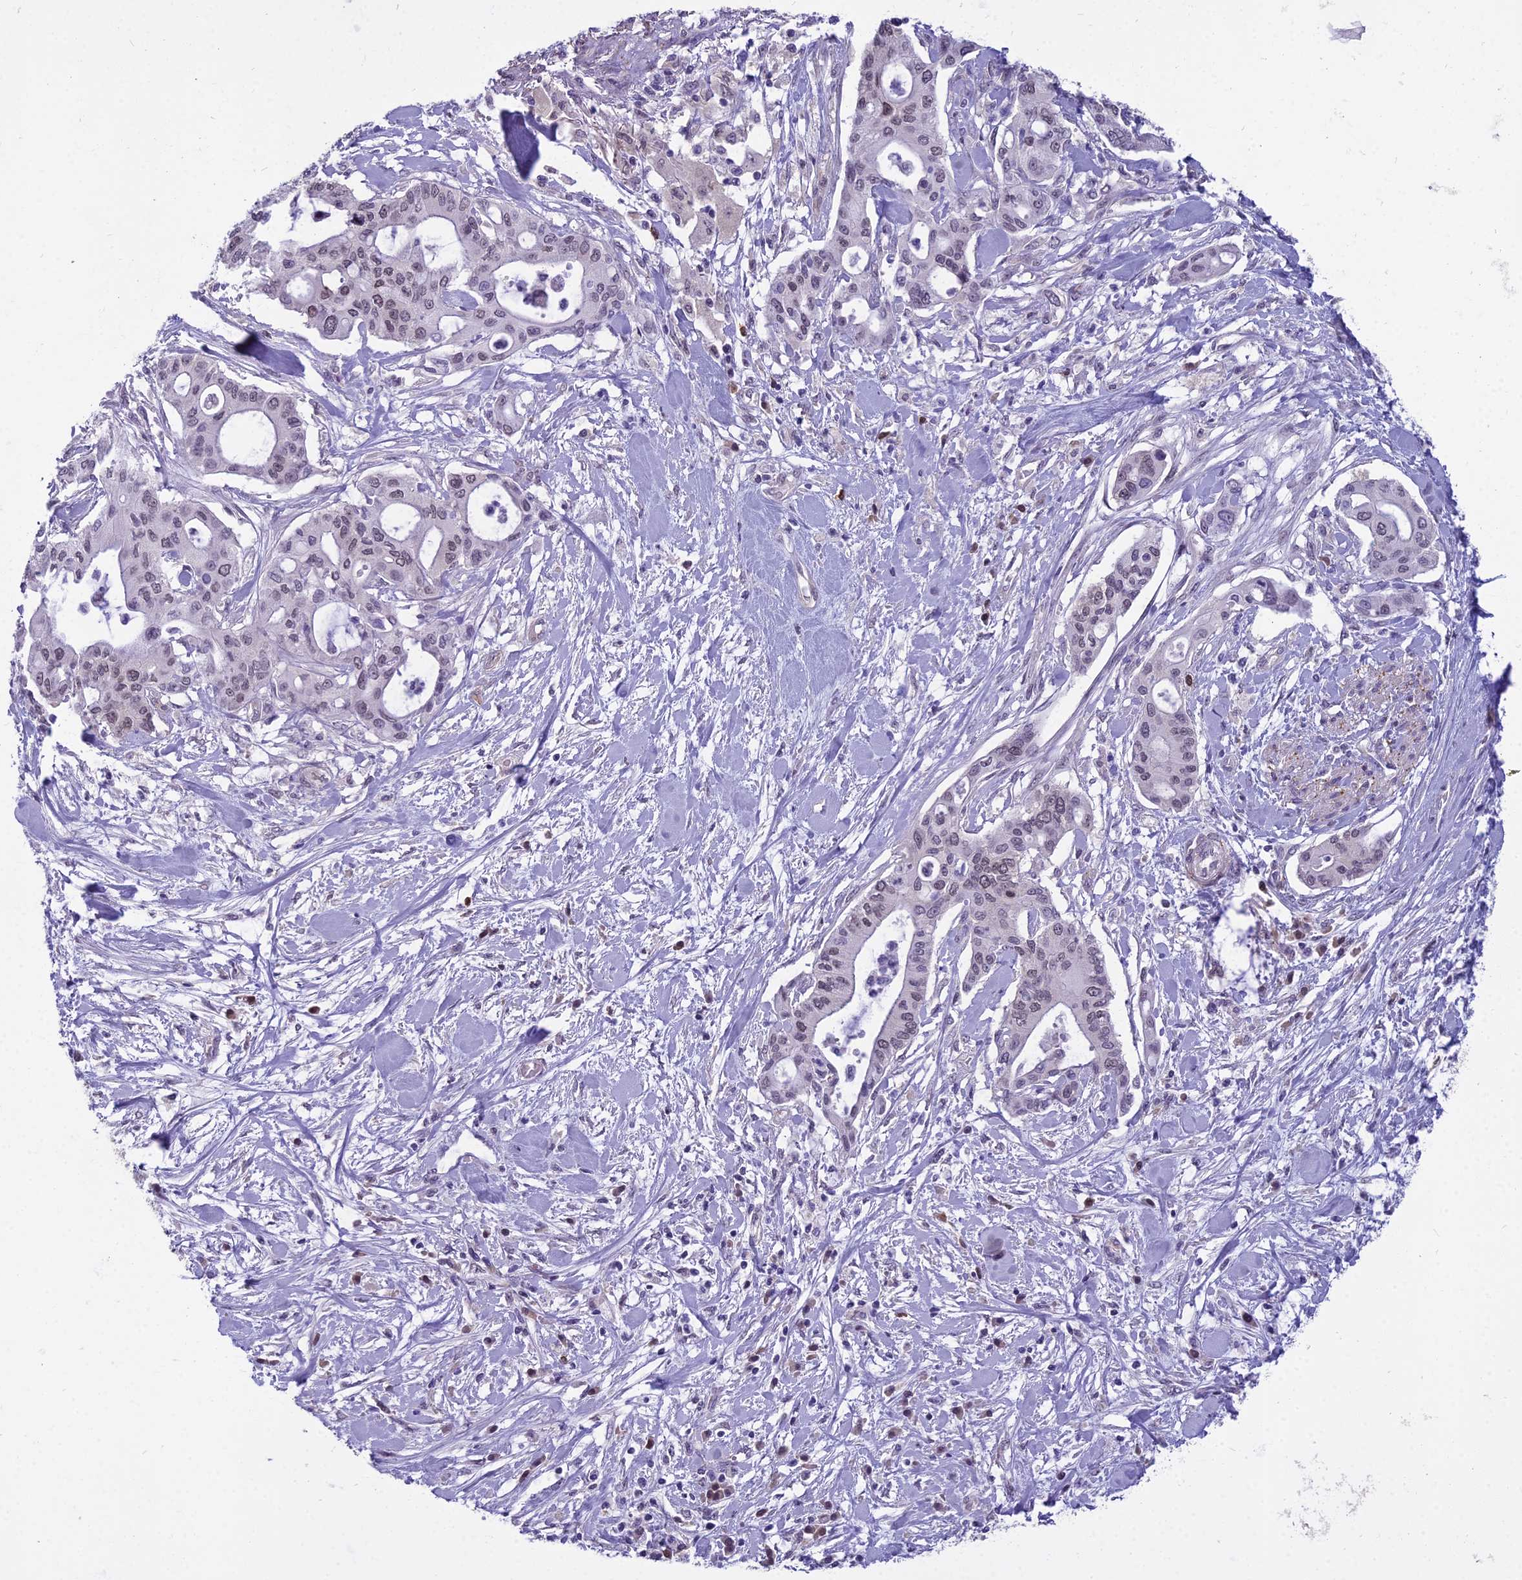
{"staining": {"intensity": "weak", "quantity": "25%-75%", "location": "nuclear"}, "tissue": "pancreatic cancer", "cell_type": "Tumor cells", "image_type": "cancer", "snomed": [{"axis": "morphology", "description": "Adenocarcinoma, NOS"}, {"axis": "topography", "description": "Pancreas"}], "caption": "A photomicrograph of pancreatic adenocarcinoma stained for a protein reveals weak nuclear brown staining in tumor cells. The staining is performed using DAB brown chromogen to label protein expression. The nuclei are counter-stained blue using hematoxylin.", "gene": "BLNK", "patient": {"sex": "male", "age": 46}}